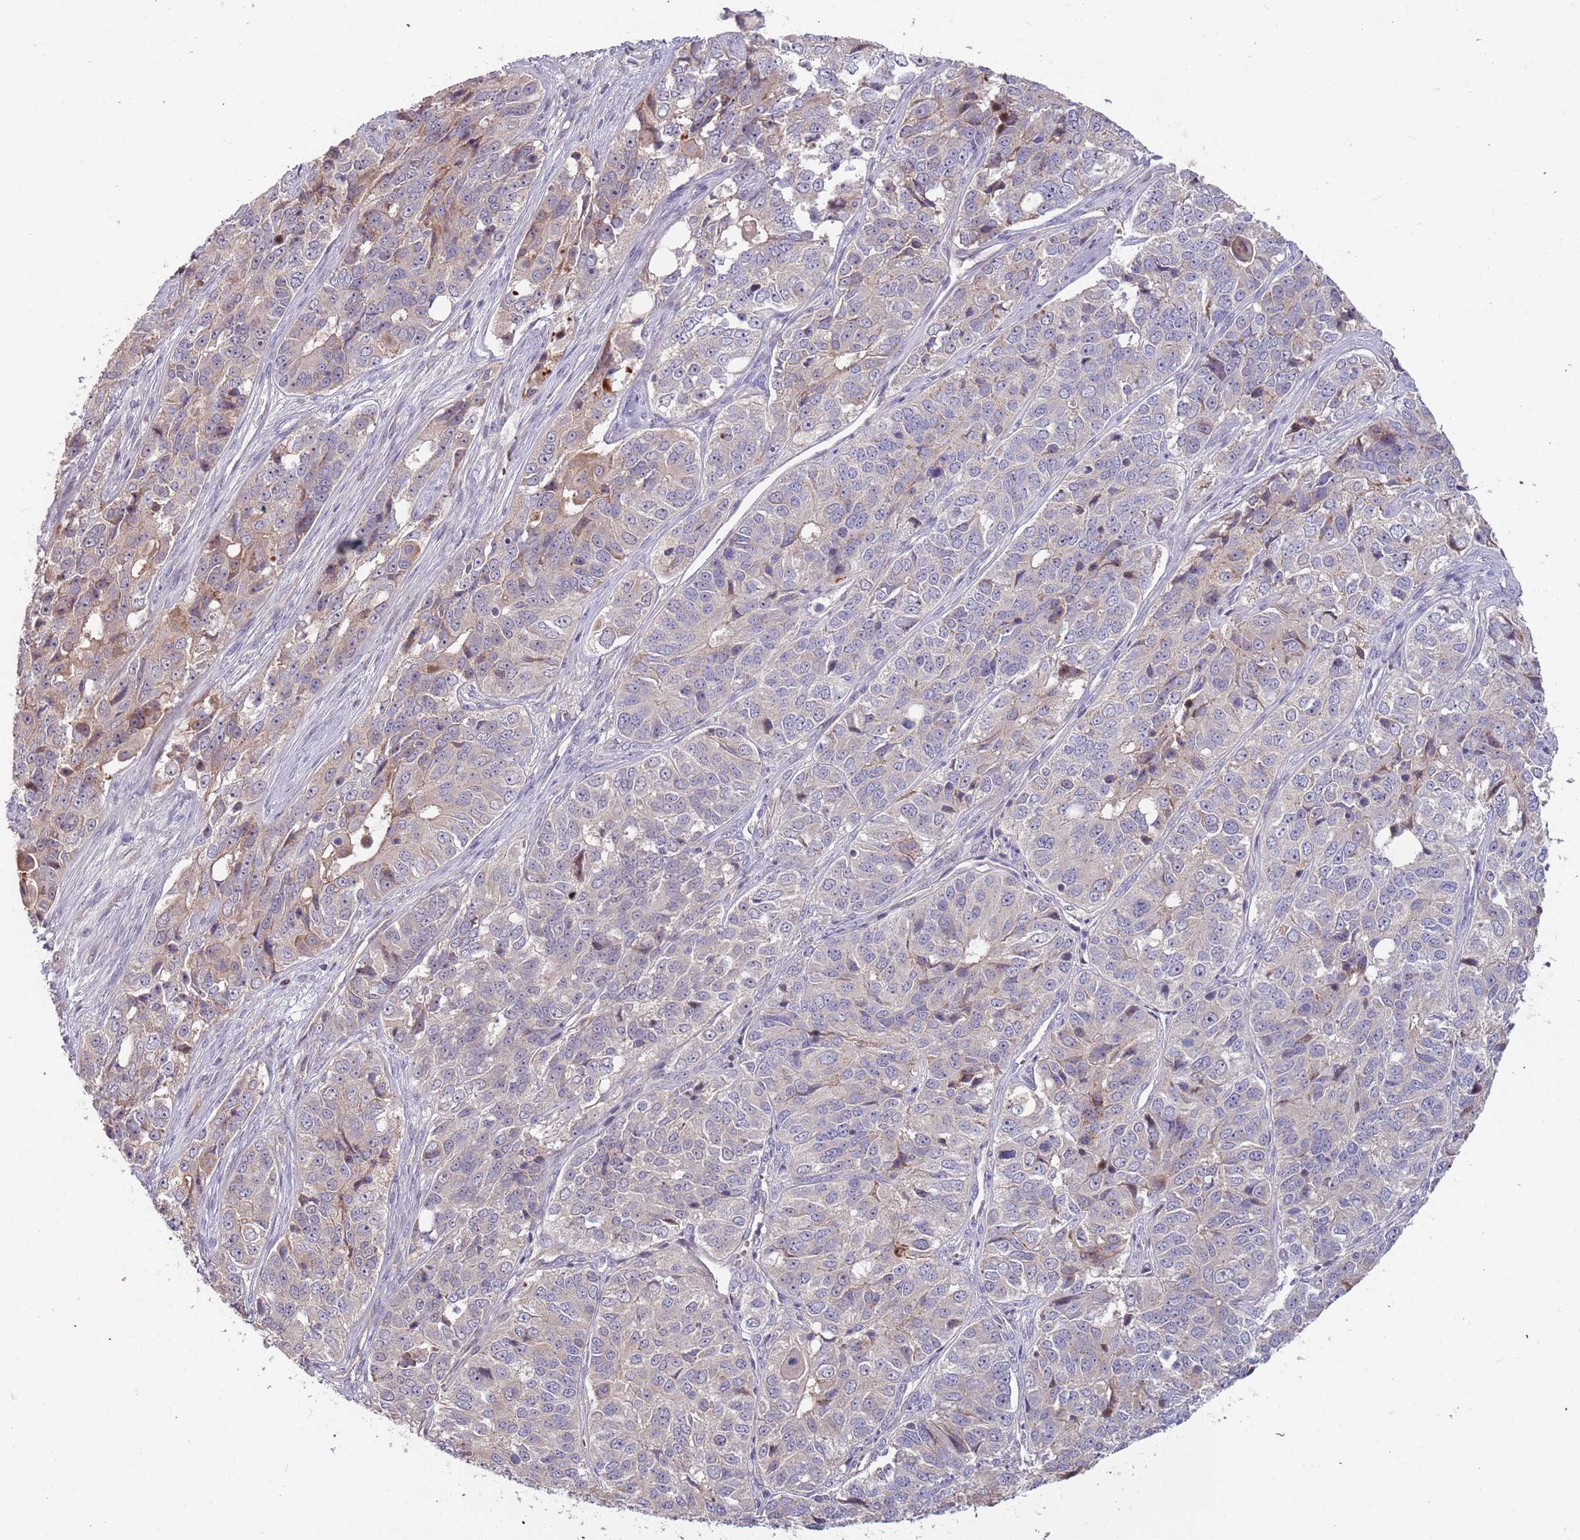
{"staining": {"intensity": "weak", "quantity": "<25%", "location": "cytoplasmic/membranous"}, "tissue": "ovarian cancer", "cell_type": "Tumor cells", "image_type": "cancer", "snomed": [{"axis": "morphology", "description": "Carcinoma, endometroid"}, {"axis": "topography", "description": "Ovary"}], "caption": "This is a photomicrograph of immunohistochemistry (IHC) staining of ovarian cancer (endometroid carcinoma), which shows no expression in tumor cells.", "gene": "TRAPPC6B", "patient": {"sex": "female", "age": 51}}